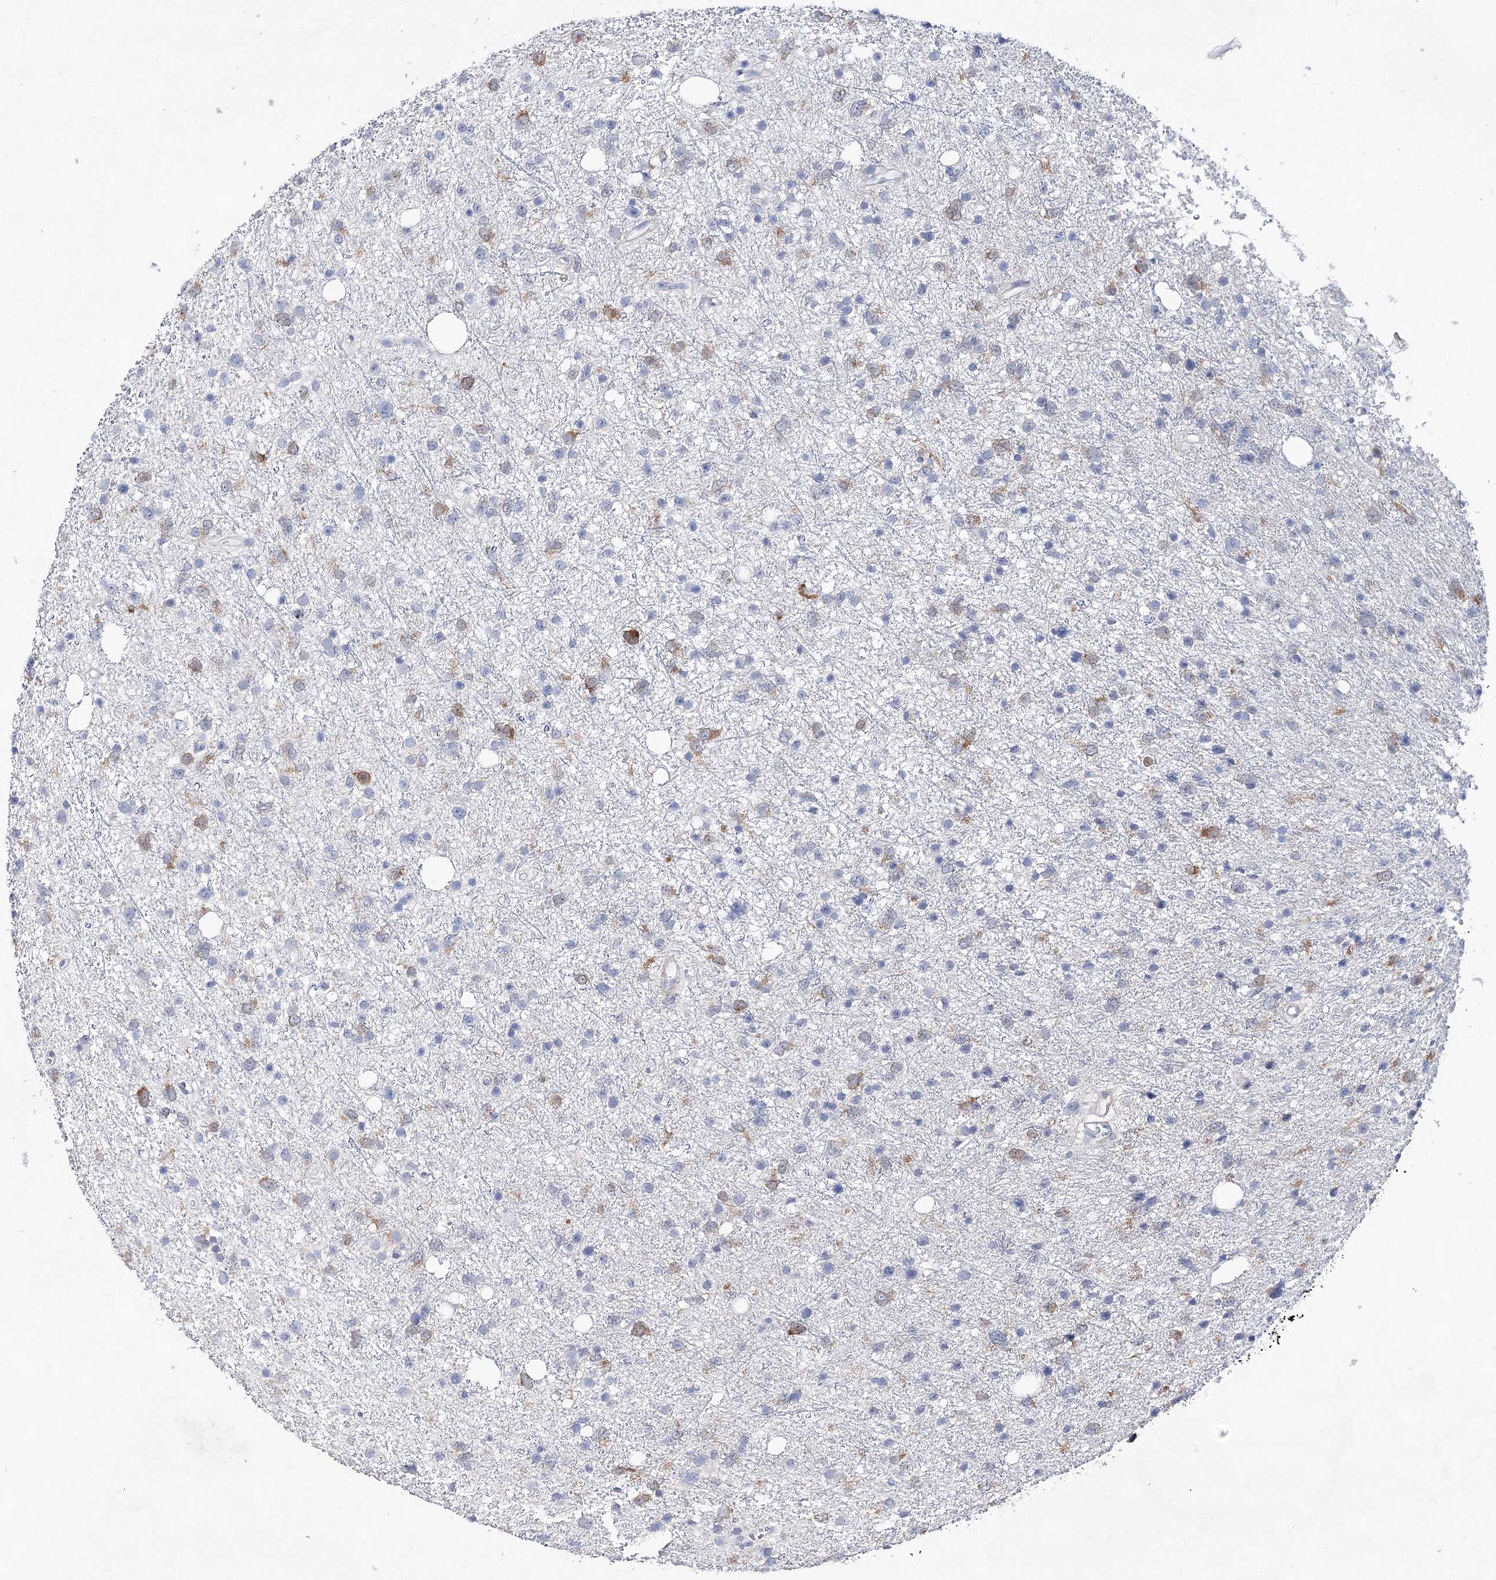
{"staining": {"intensity": "moderate", "quantity": "<25%", "location": "cytoplasmic/membranous"}, "tissue": "glioma", "cell_type": "Tumor cells", "image_type": "cancer", "snomed": [{"axis": "morphology", "description": "Glioma, malignant, Low grade"}, {"axis": "topography", "description": "Cerebral cortex"}], "caption": "There is low levels of moderate cytoplasmic/membranous staining in tumor cells of glioma, as demonstrated by immunohistochemical staining (brown color).", "gene": "UGDH", "patient": {"sex": "female", "age": 39}}